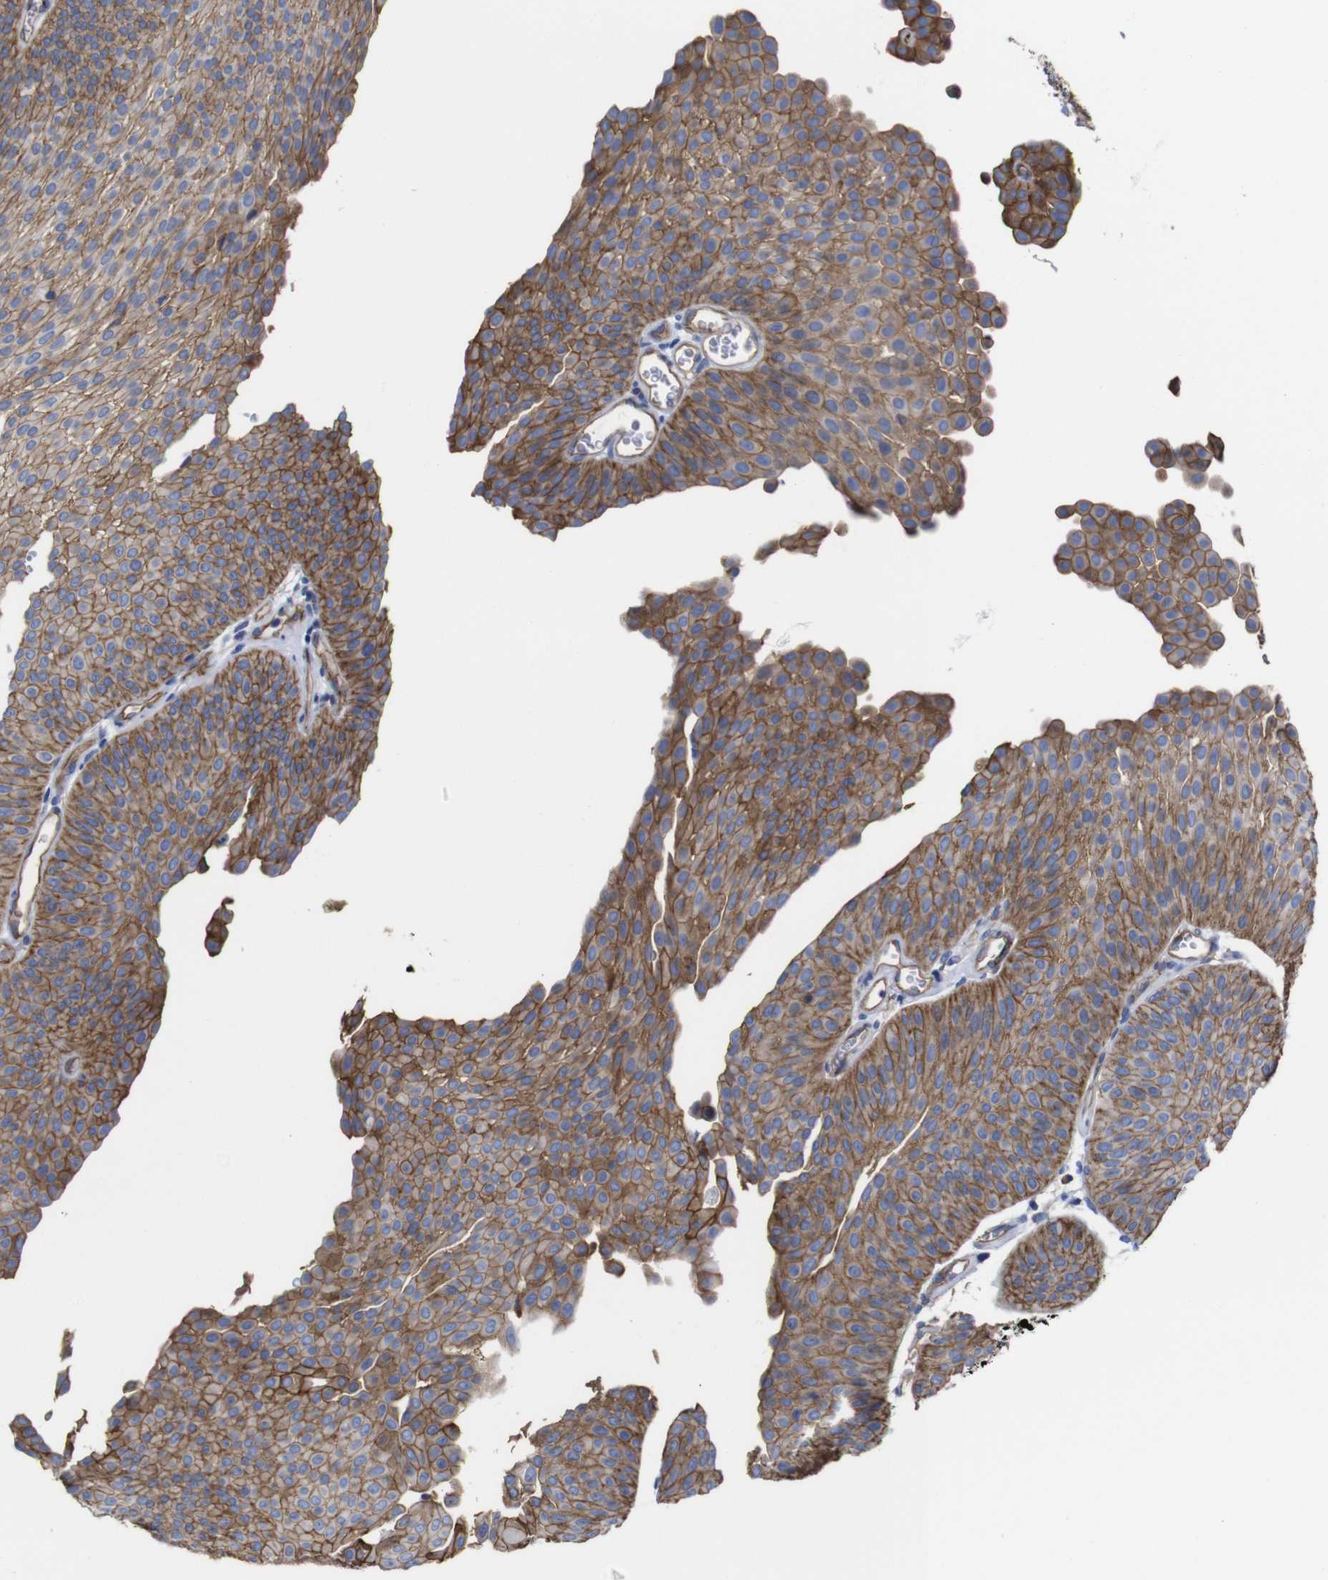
{"staining": {"intensity": "moderate", "quantity": ">75%", "location": "cytoplasmic/membranous"}, "tissue": "urothelial cancer", "cell_type": "Tumor cells", "image_type": "cancer", "snomed": [{"axis": "morphology", "description": "Urothelial carcinoma, Low grade"}, {"axis": "topography", "description": "Urinary bladder"}], "caption": "Immunohistochemical staining of human urothelial carcinoma (low-grade) reveals moderate cytoplasmic/membranous protein expression in approximately >75% of tumor cells. (DAB IHC, brown staining for protein, blue staining for nuclei).", "gene": "SPTBN1", "patient": {"sex": "female", "age": 60}}